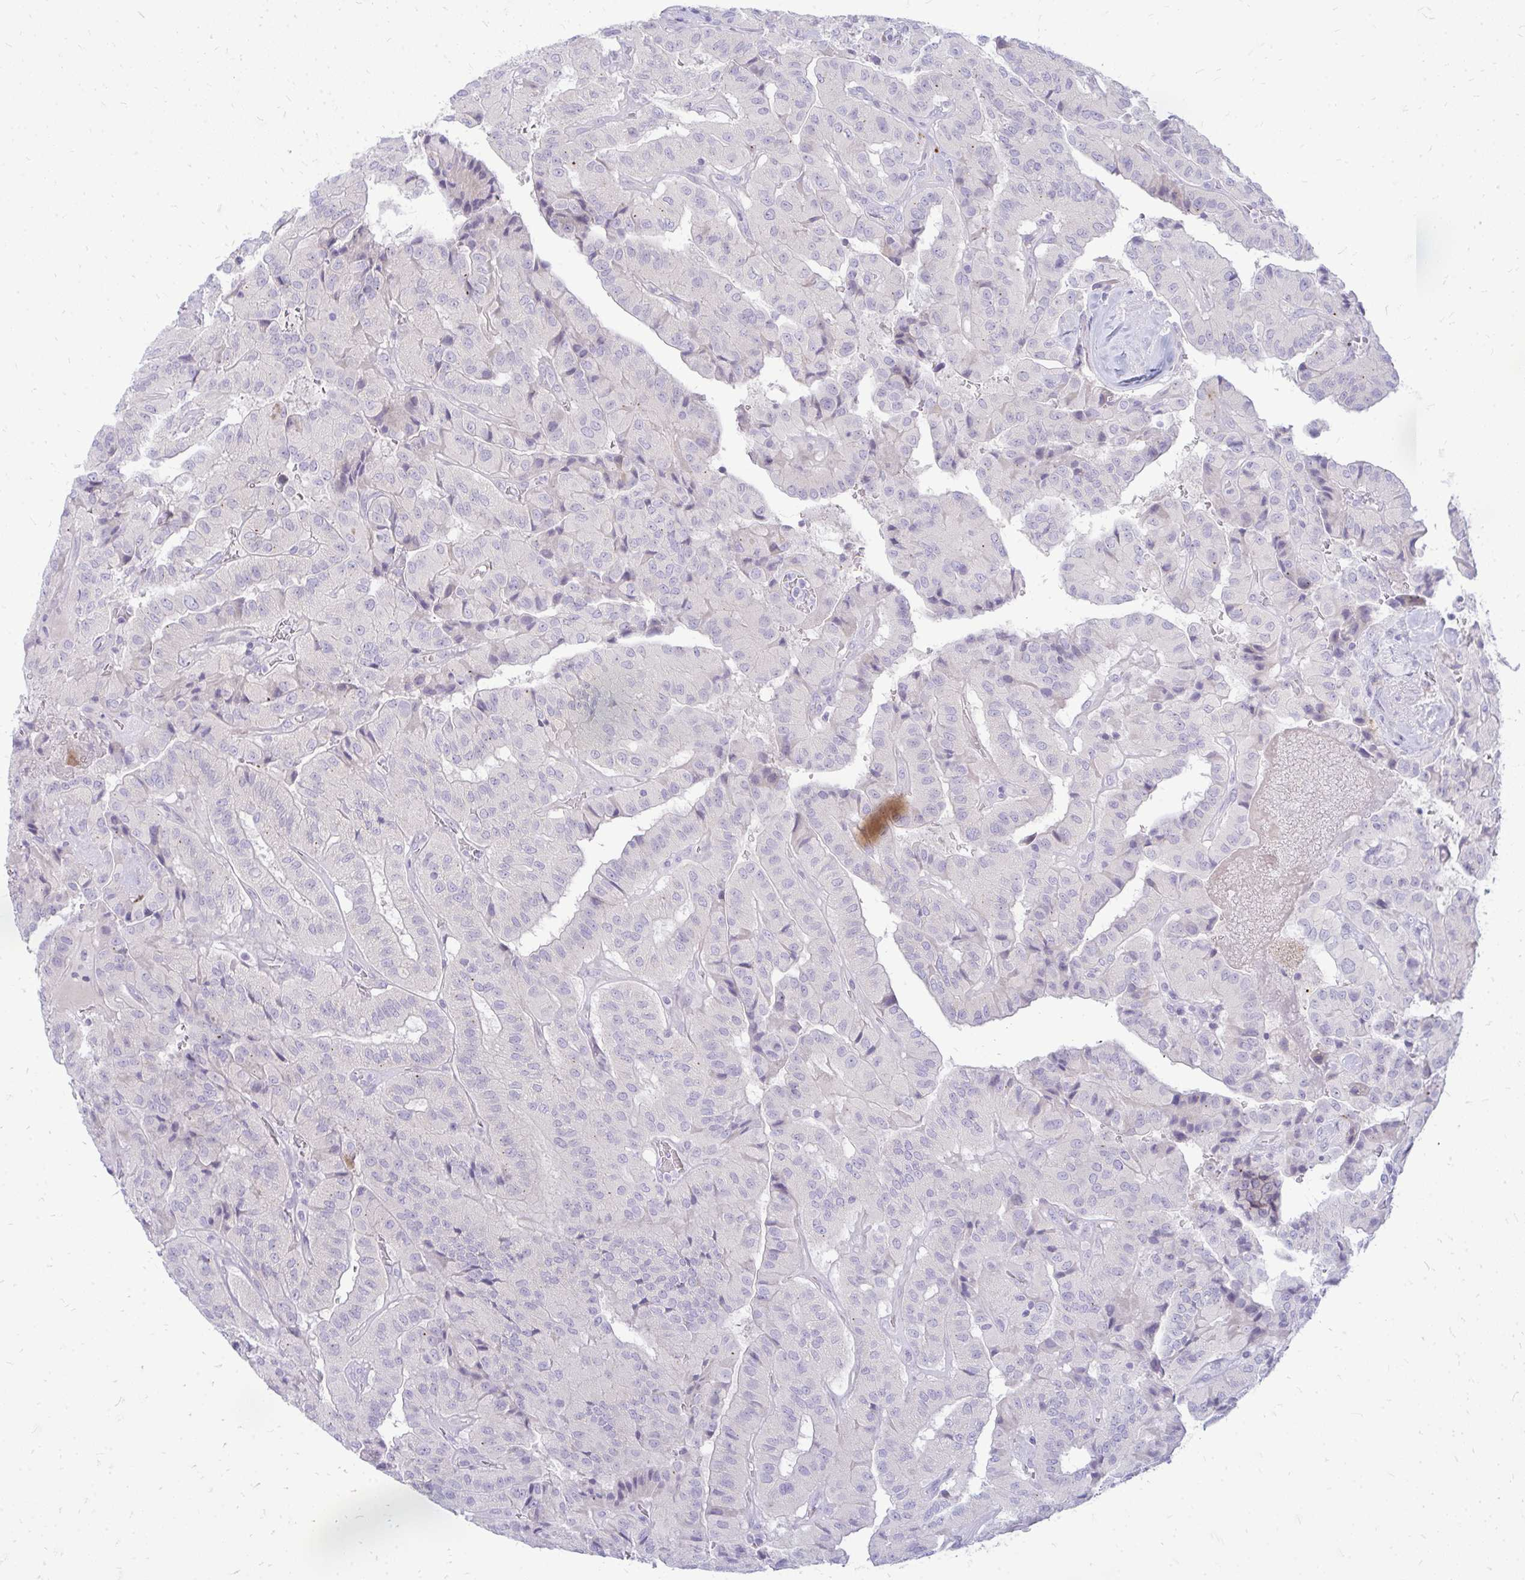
{"staining": {"intensity": "negative", "quantity": "none", "location": "none"}, "tissue": "thyroid cancer", "cell_type": "Tumor cells", "image_type": "cancer", "snomed": [{"axis": "morphology", "description": "Normal tissue, NOS"}, {"axis": "morphology", "description": "Papillary adenocarcinoma, NOS"}, {"axis": "topography", "description": "Thyroid gland"}], "caption": "This is an immunohistochemistry histopathology image of human thyroid papillary adenocarcinoma. There is no positivity in tumor cells.", "gene": "TSPEAR", "patient": {"sex": "female", "age": 59}}